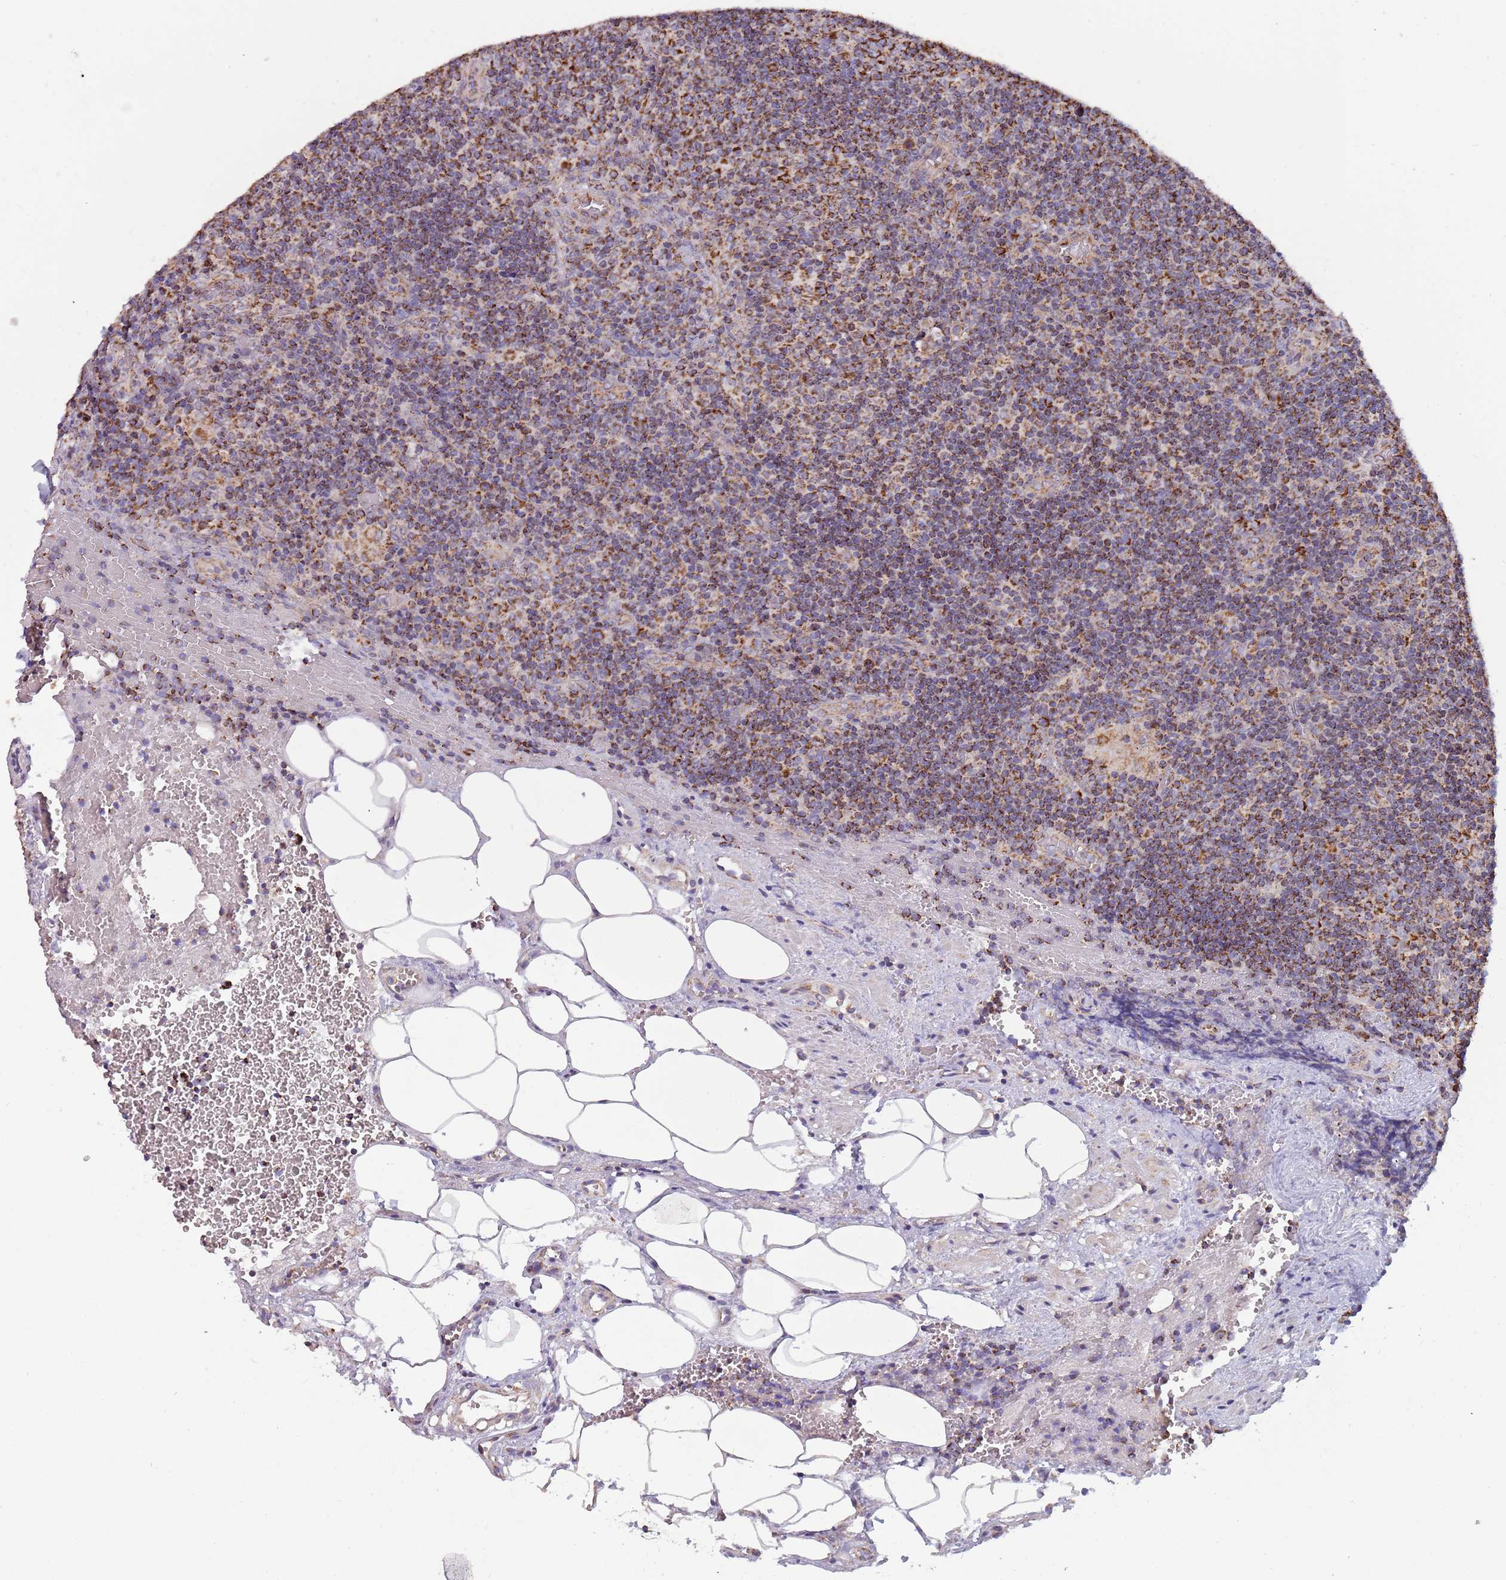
{"staining": {"intensity": "moderate", "quantity": ">75%", "location": "cytoplasmic/membranous"}, "tissue": "lymph node", "cell_type": "Germinal center cells", "image_type": "normal", "snomed": [{"axis": "morphology", "description": "Normal tissue, NOS"}, {"axis": "topography", "description": "Lymph node"}], "caption": "Brown immunohistochemical staining in benign human lymph node shows moderate cytoplasmic/membranous positivity in about >75% of germinal center cells.", "gene": "VPS16", "patient": {"sex": "male", "age": 58}}